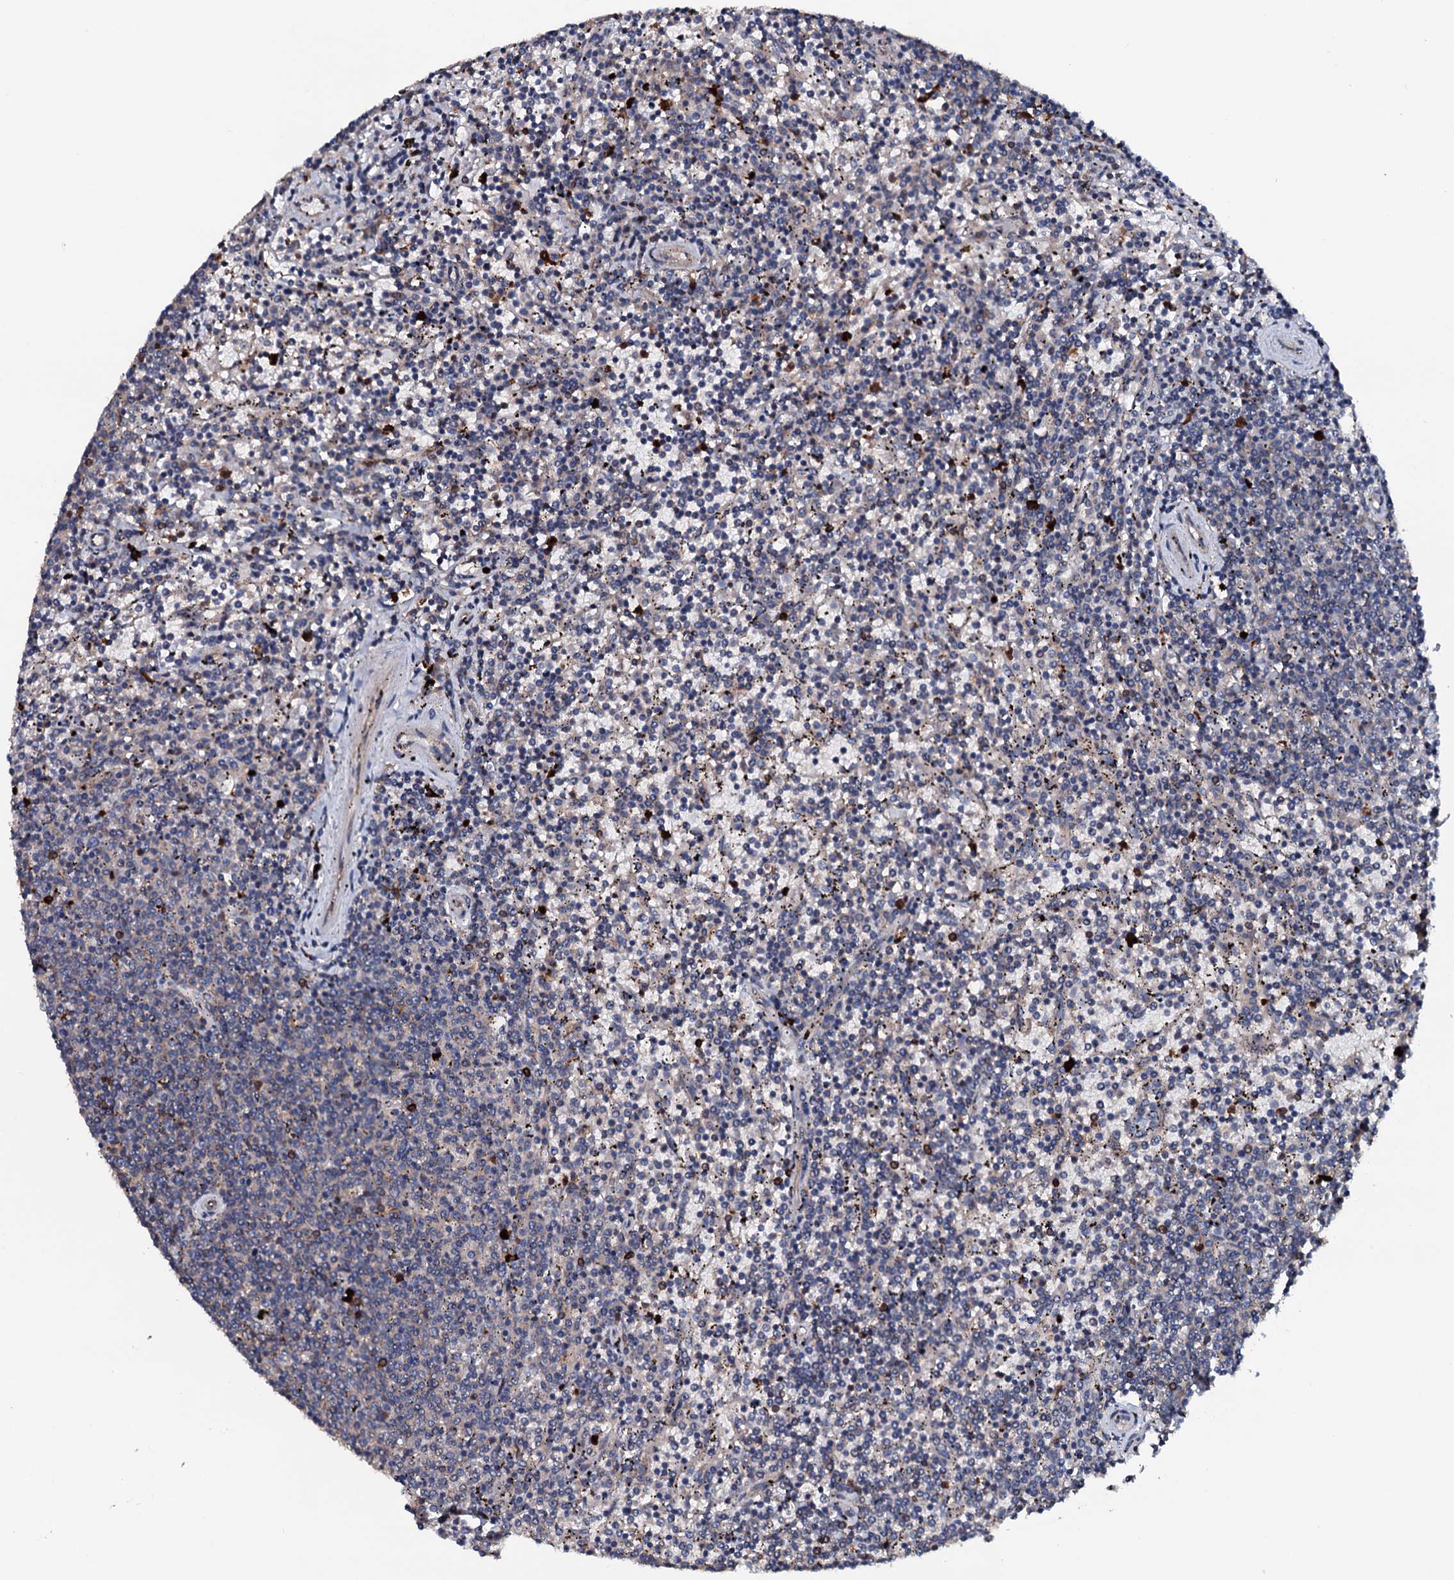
{"staining": {"intensity": "negative", "quantity": "none", "location": "none"}, "tissue": "lymphoma", "cell_type": "Tumor cells", "image_type": "cancer", "snomed": [{"axis": "morphology", "description": "Malignant lymphoma, non-Hodgkin's type, Low grade"}, {"axis": "topography", "description": "Spleen"}], "caption": "Tumor cells show no significant protein staining in lymphoma.", "gene": "NEK1", "patient": {"sex": "female", "age": 50}}